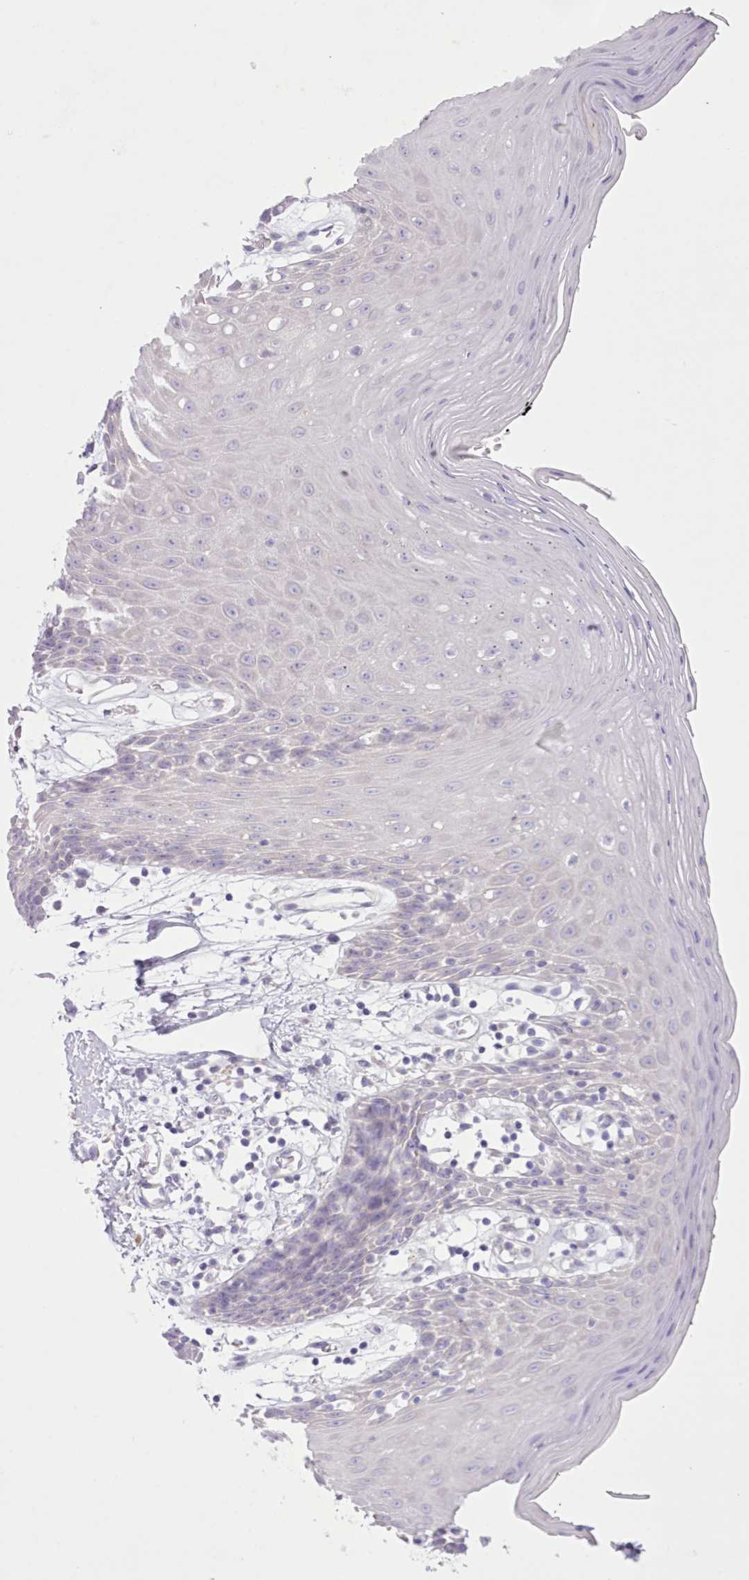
{"staining": {"intensity": "negative", "quantity": "none", "location": "none"}, "tissue": "oral mucosa", "cell_type": "Squamous epithelial cells", "image_type": "normal", "snomed": [{"axis": "morphology", "description": "Normal tissue, NOS"}, {"axis": "topography", "description": "Oral tissue"}, {"axis": "topography", "description": "Tounge, NOS"}], "caption": "Human oral mucosa stained for a protein using IHC shows no expression in squamous epithelial cells.", "gene": "CCL1", "patient": {"sex": "female", "age": 59}}